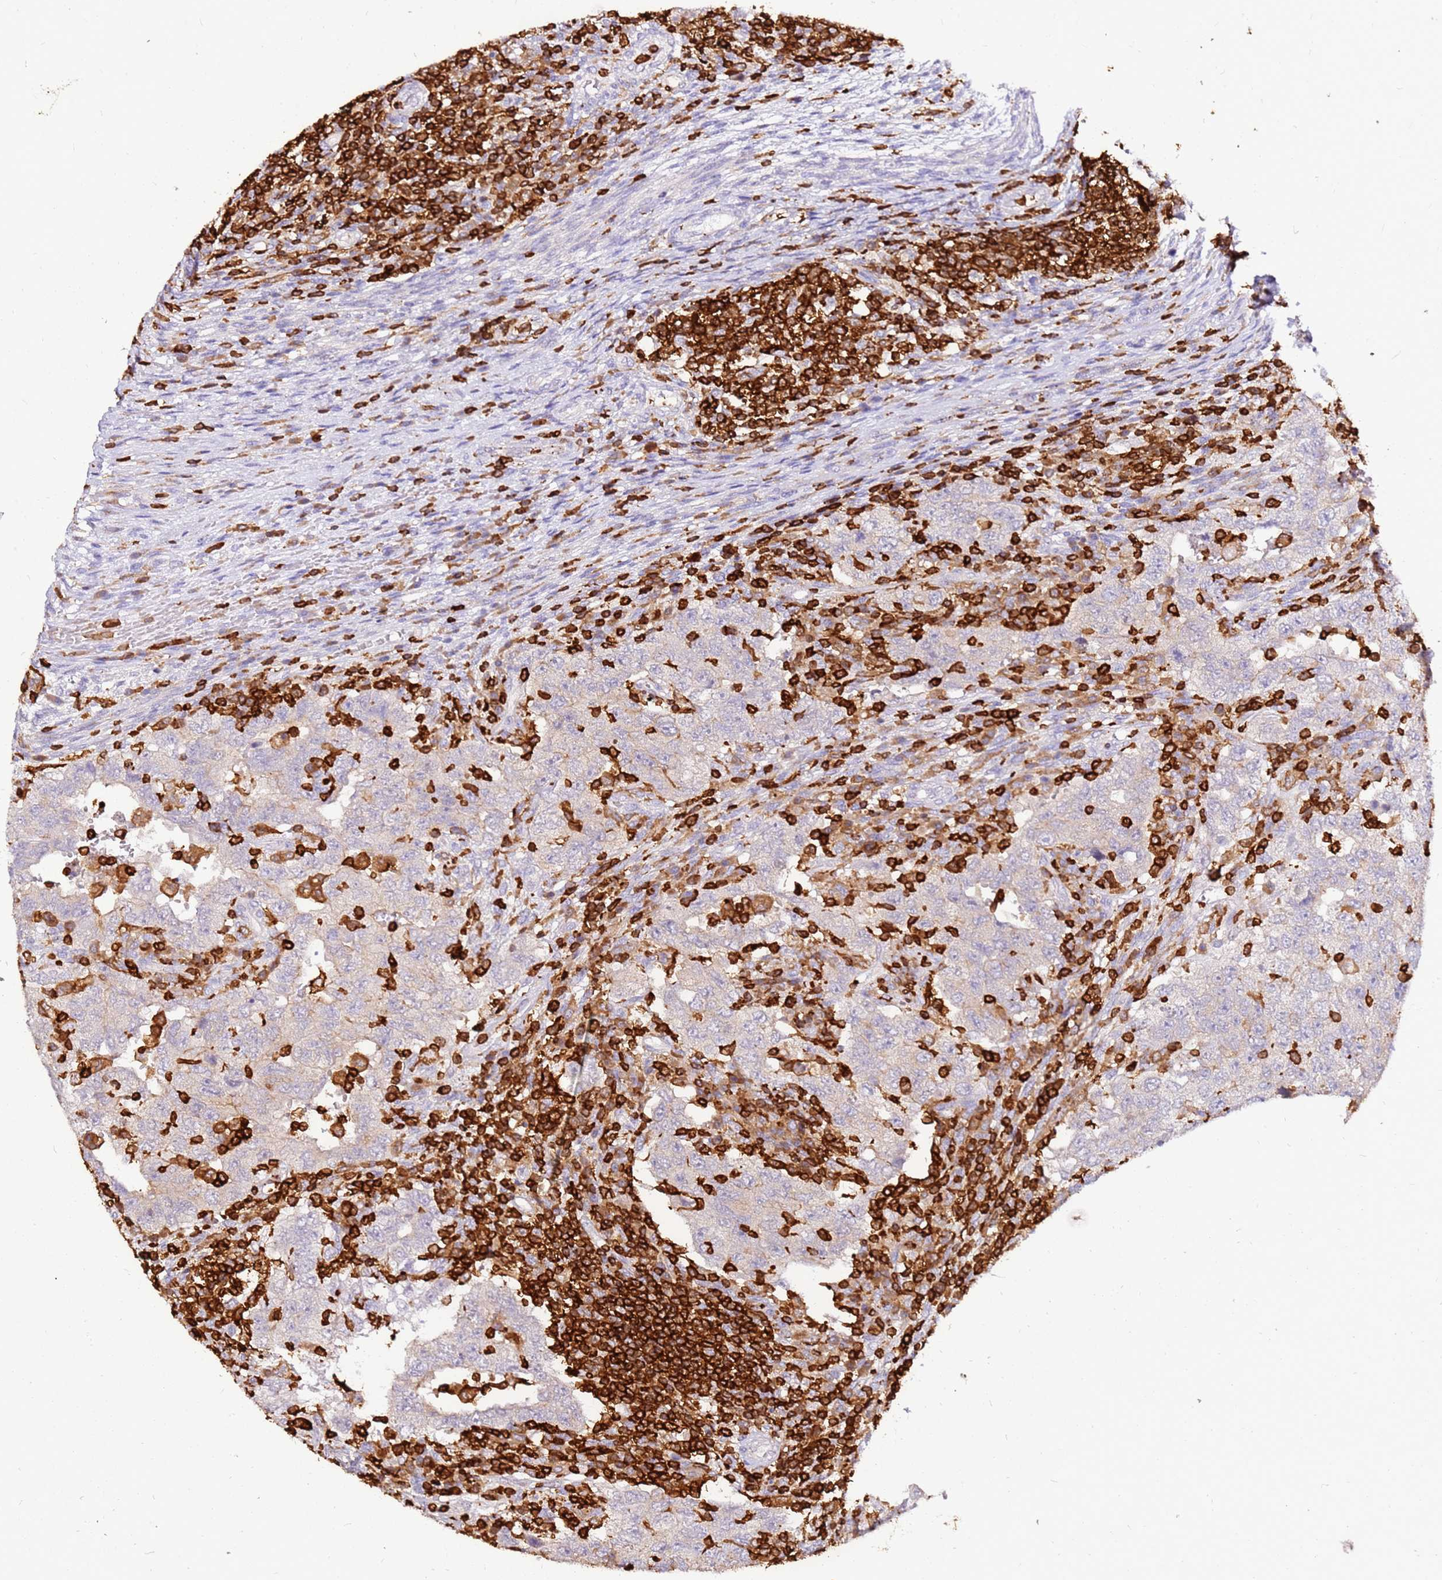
{"staining": {"intensity": "negative", "quantity": "none", "location": "none"}, "tissue": "testis cancer", "cell_type": "Tumor cells", "image_type": "cancer", "snomed": [{"axis": "morphology", "description": "Carcinoma, Embryonal, NOS"}, {"axis": "topography", "description": "Testis"}], "caption": "The image shows no significant positivity in tumor cells of testis cancer.", "gene": "CORO1A", "patient": {"sex": "male", "age": 26}}